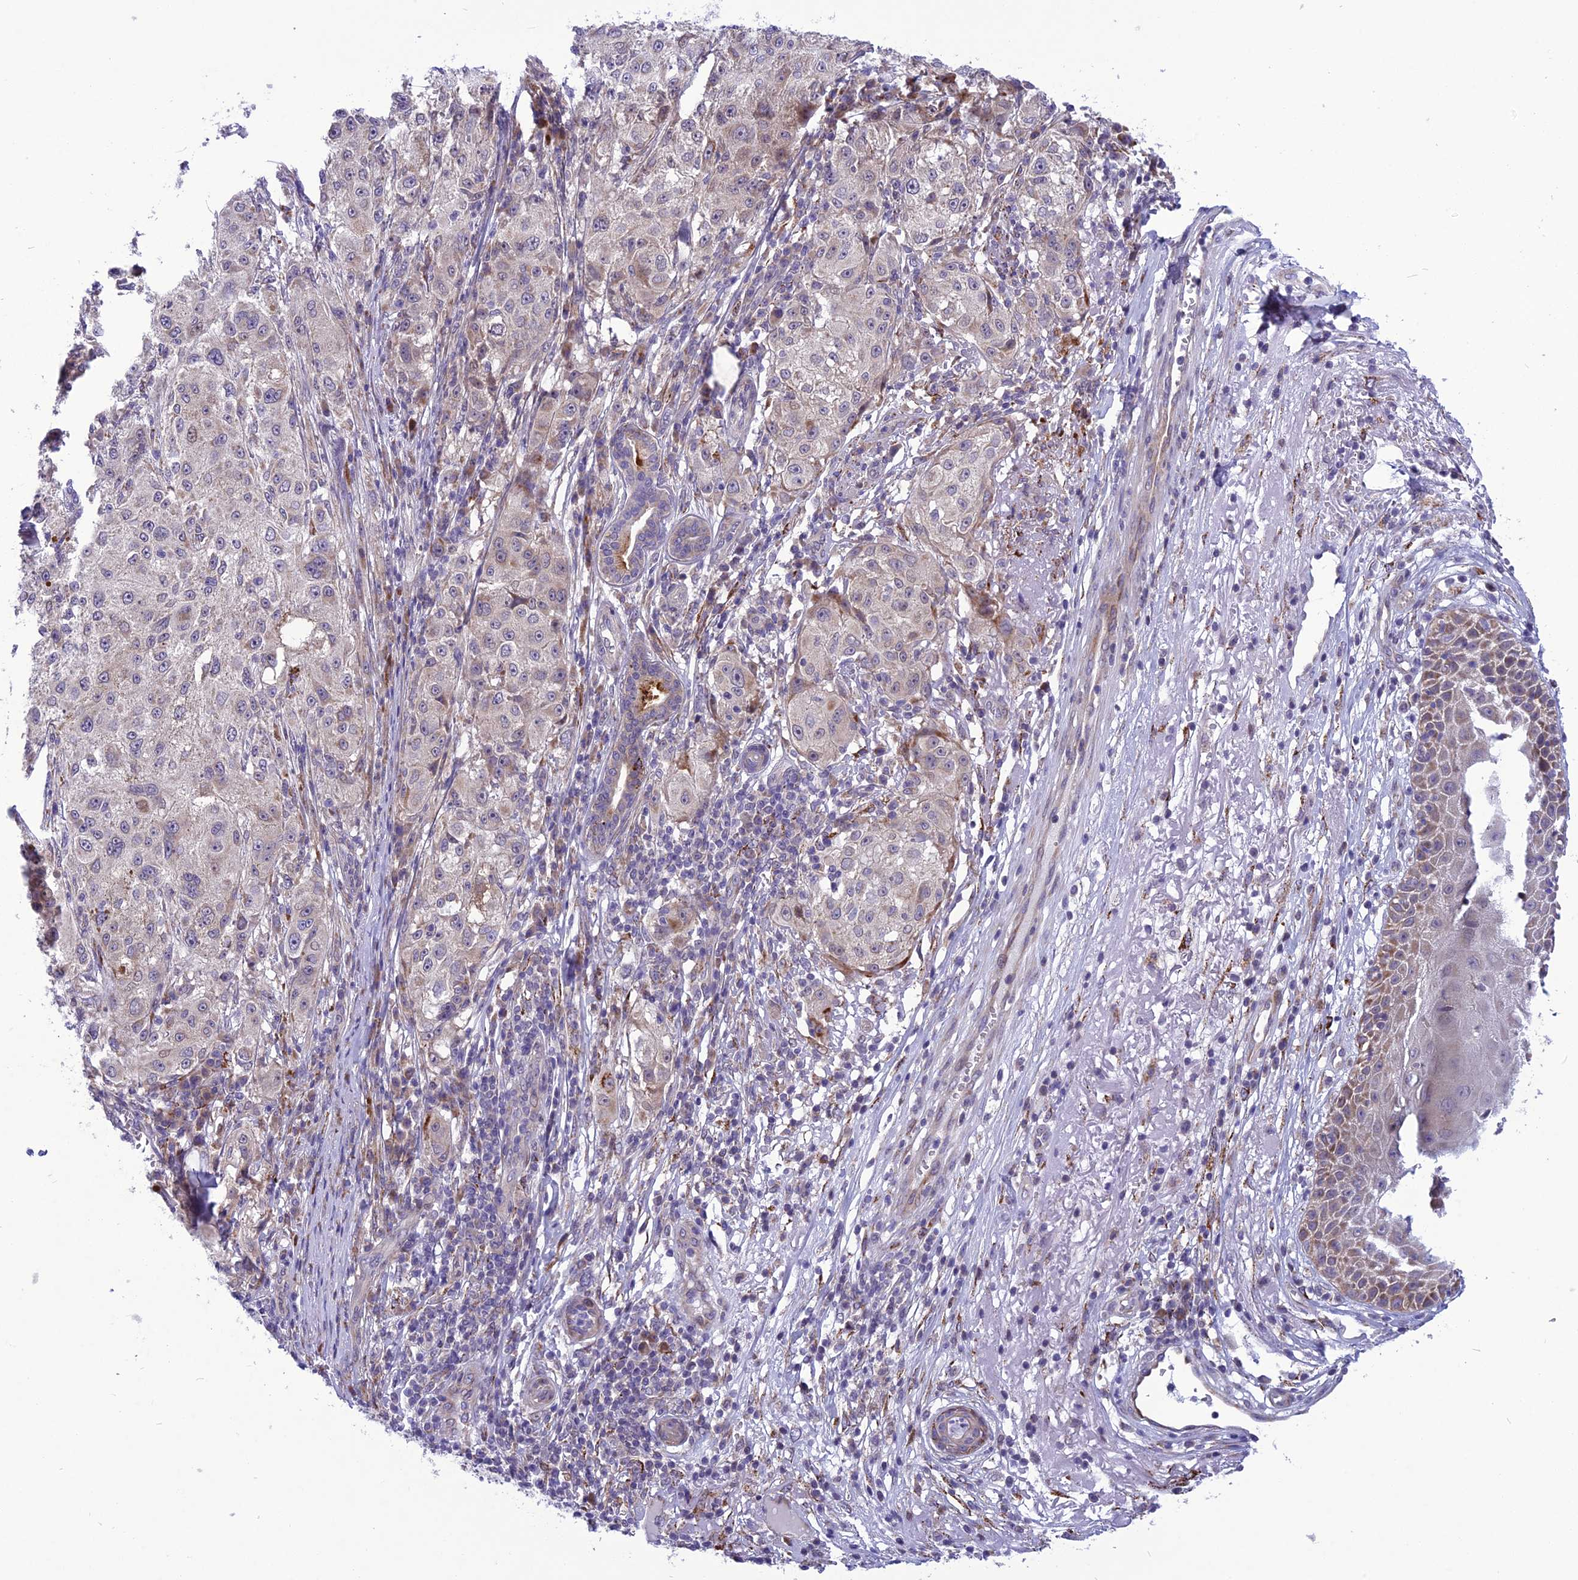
{"staining": {"intensity": "moderate", "quantity": "<25%", "location": "cytoplasmic/membranous"}, "tissue": "melanoma", "cell_type": "Tumor cells", "image_type": "cancer", "snomed": [{"axis": "morphology", "description": "Necrosis, NOS"}, {"axis": "morphology", "description": "Malignant melanoma, NOS"}, {"axis": "topography", "description": "Skin"}], "caption": "Malignant melanoma tissue reveals moderate cytoplasmic/membranous positivity in about <25% of tumor cells, visualized by immunohistochemistry. (Stains: DAB (3,3'-diaminobenzidine) in brown, nuclei in blue, Microscopy: brightfield microscopy at high magnification).", "gene": "PSMF1", "patient": {"sex": "female", "age": 87}}